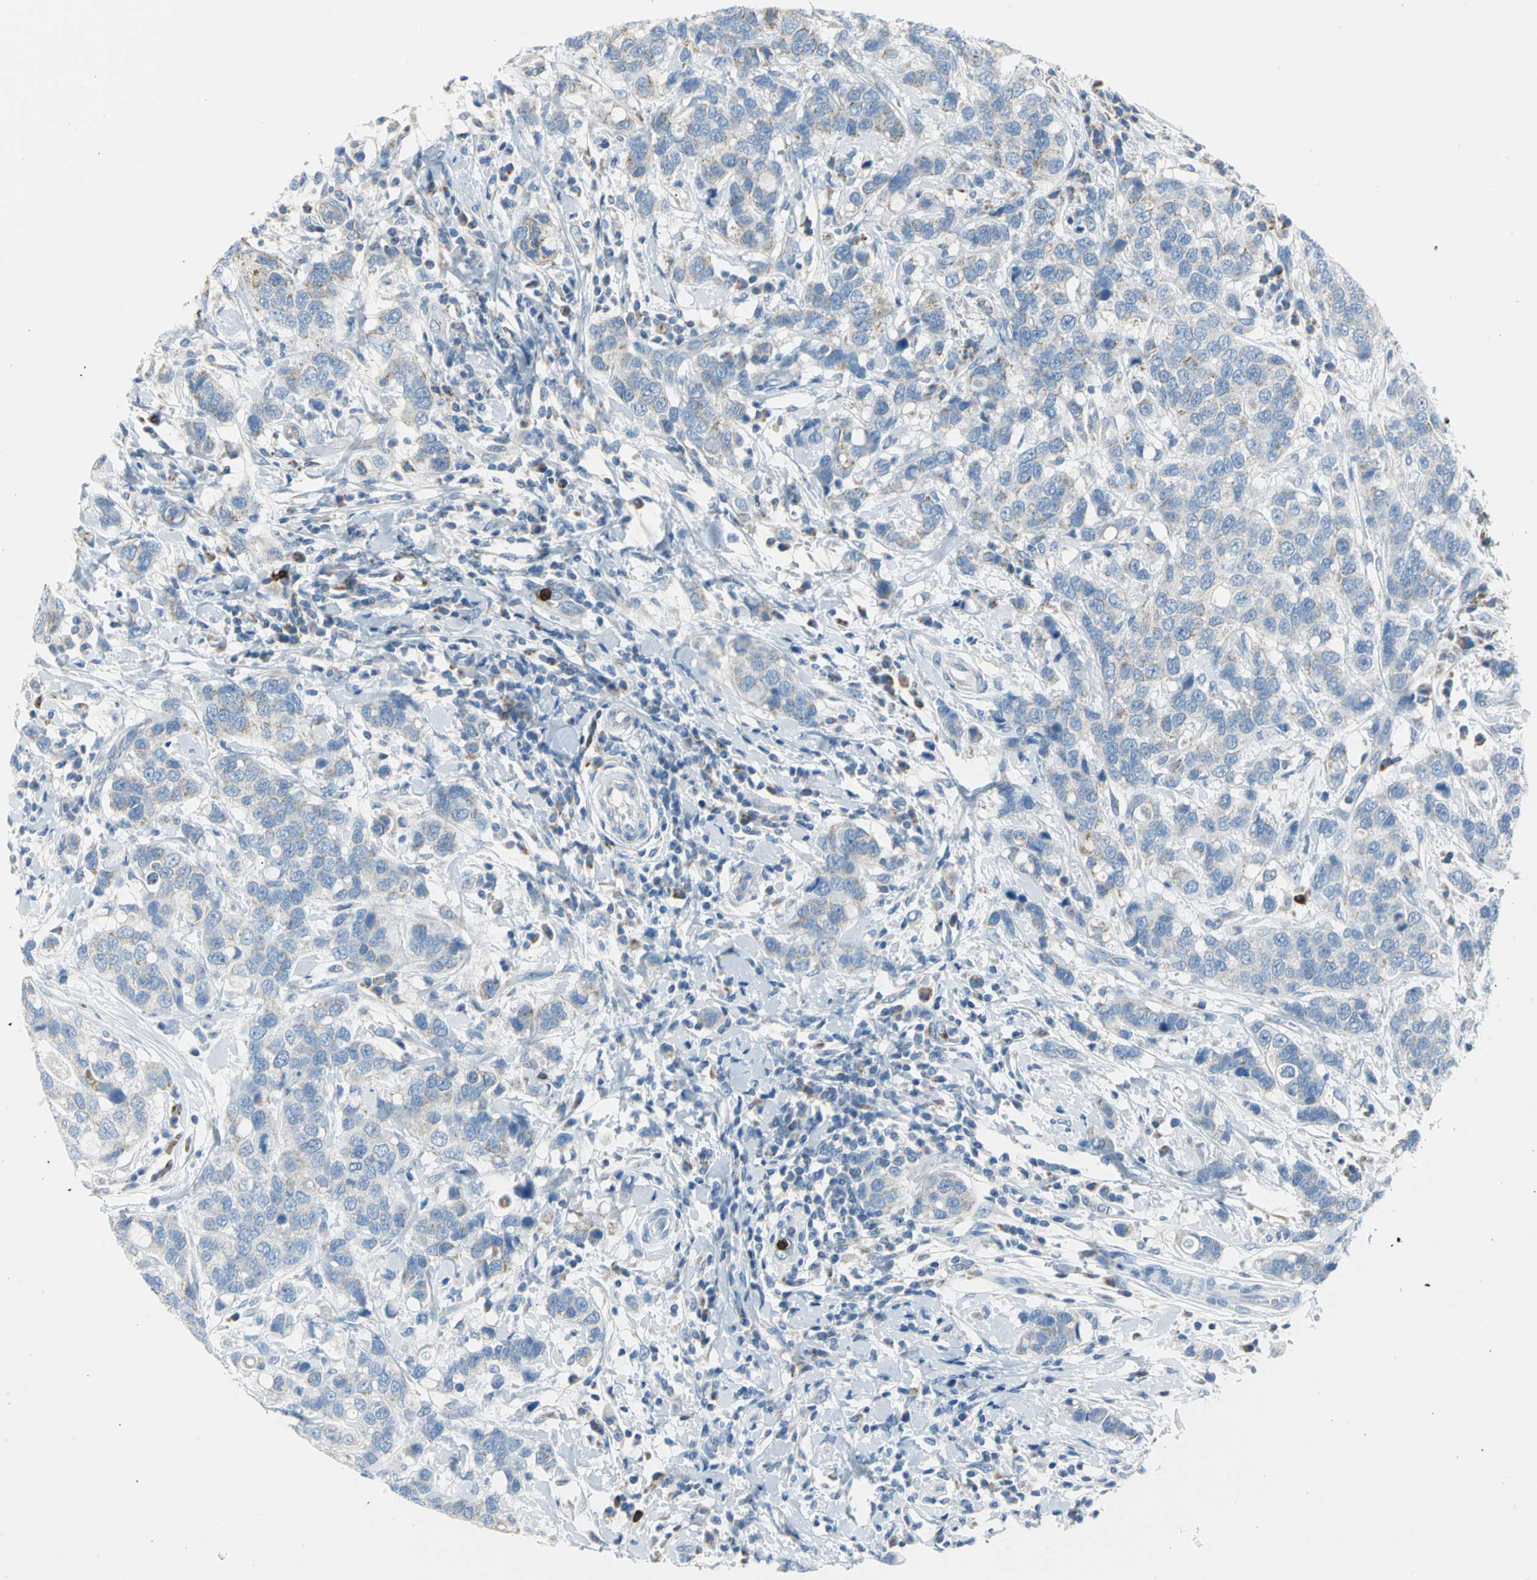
{"staining": {"intensity": "weak", "quantity": "<25%", "location": "cytoplasmic/membranous"}, "tissue": "breast cancer", "cell_type": "Tumor cells", "image_type": "cancer", "snomed": [{"axis": "morphology", "description": "Duct carcinoma"}, {"axis": "topography", "description": "Breast"}], "caption": "Immunohistochemistry histopathology image of neoplastic tissue: human breast cancer stained with DAB demonstrates no significant protein positivity in tumor cells.", "gene": "ALOX15", "patient": {"sex": "female", "age": 27}}